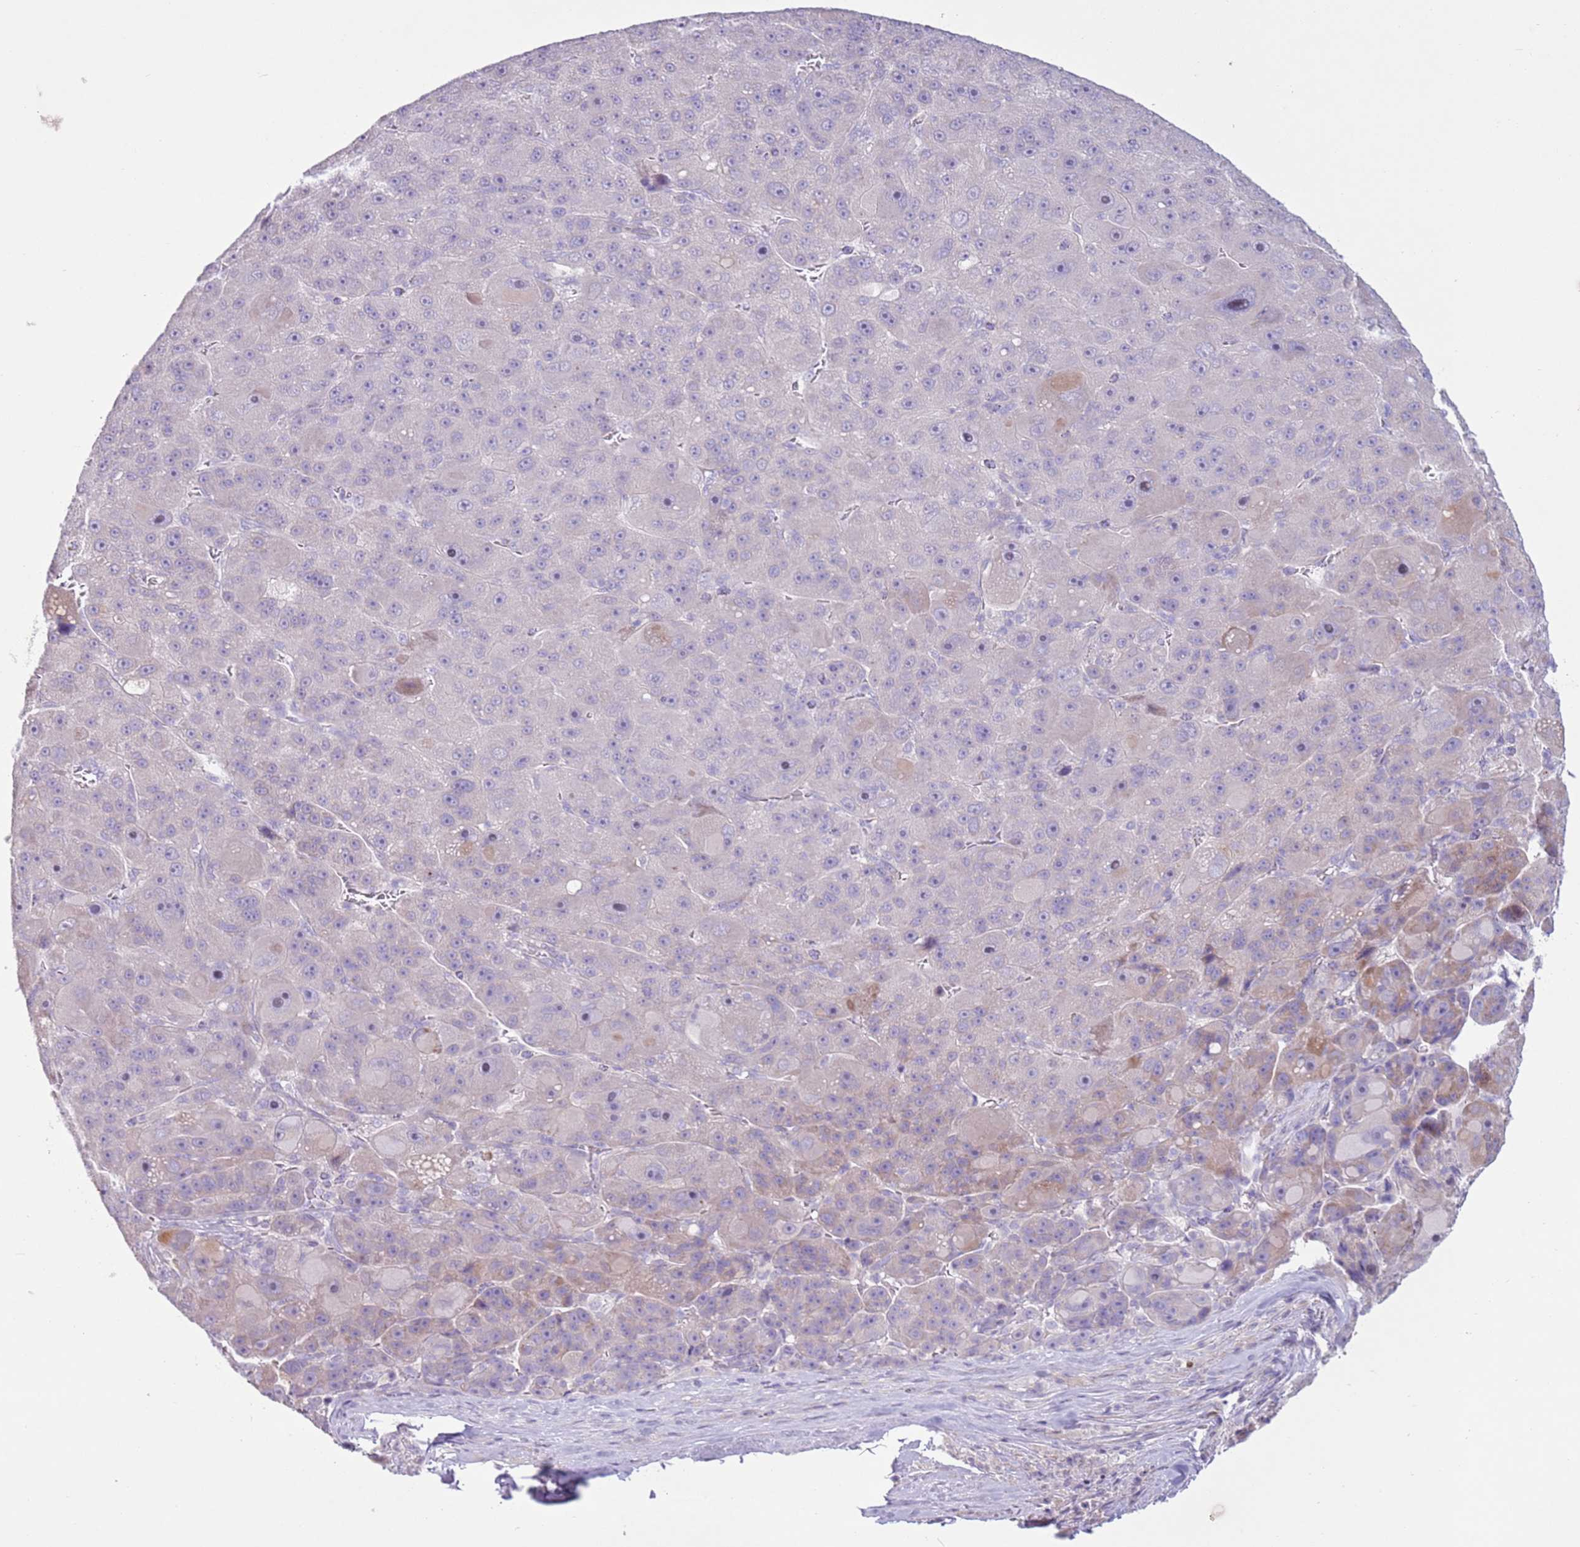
{"staining": {"intensity": "weak", "quantity": "<25%", "location": "cytoplasmic/membranous"}, "tissue": "liver cancer", "cell_type": "Tumor cells", "image_type": "cancer", "snomed": [{"axis": "morphology", "description": "Carcinoma, Hepatocellular, NOS"}, {"axis": "topography", "description": "Liver"}], "caption": "An image of liver cancer (hepatocellular carcinoma) stained for a protein shows no brown staining in tumor cells.", "gene": "ZNF239", "patient": {"sex": "male", "age": 76}}